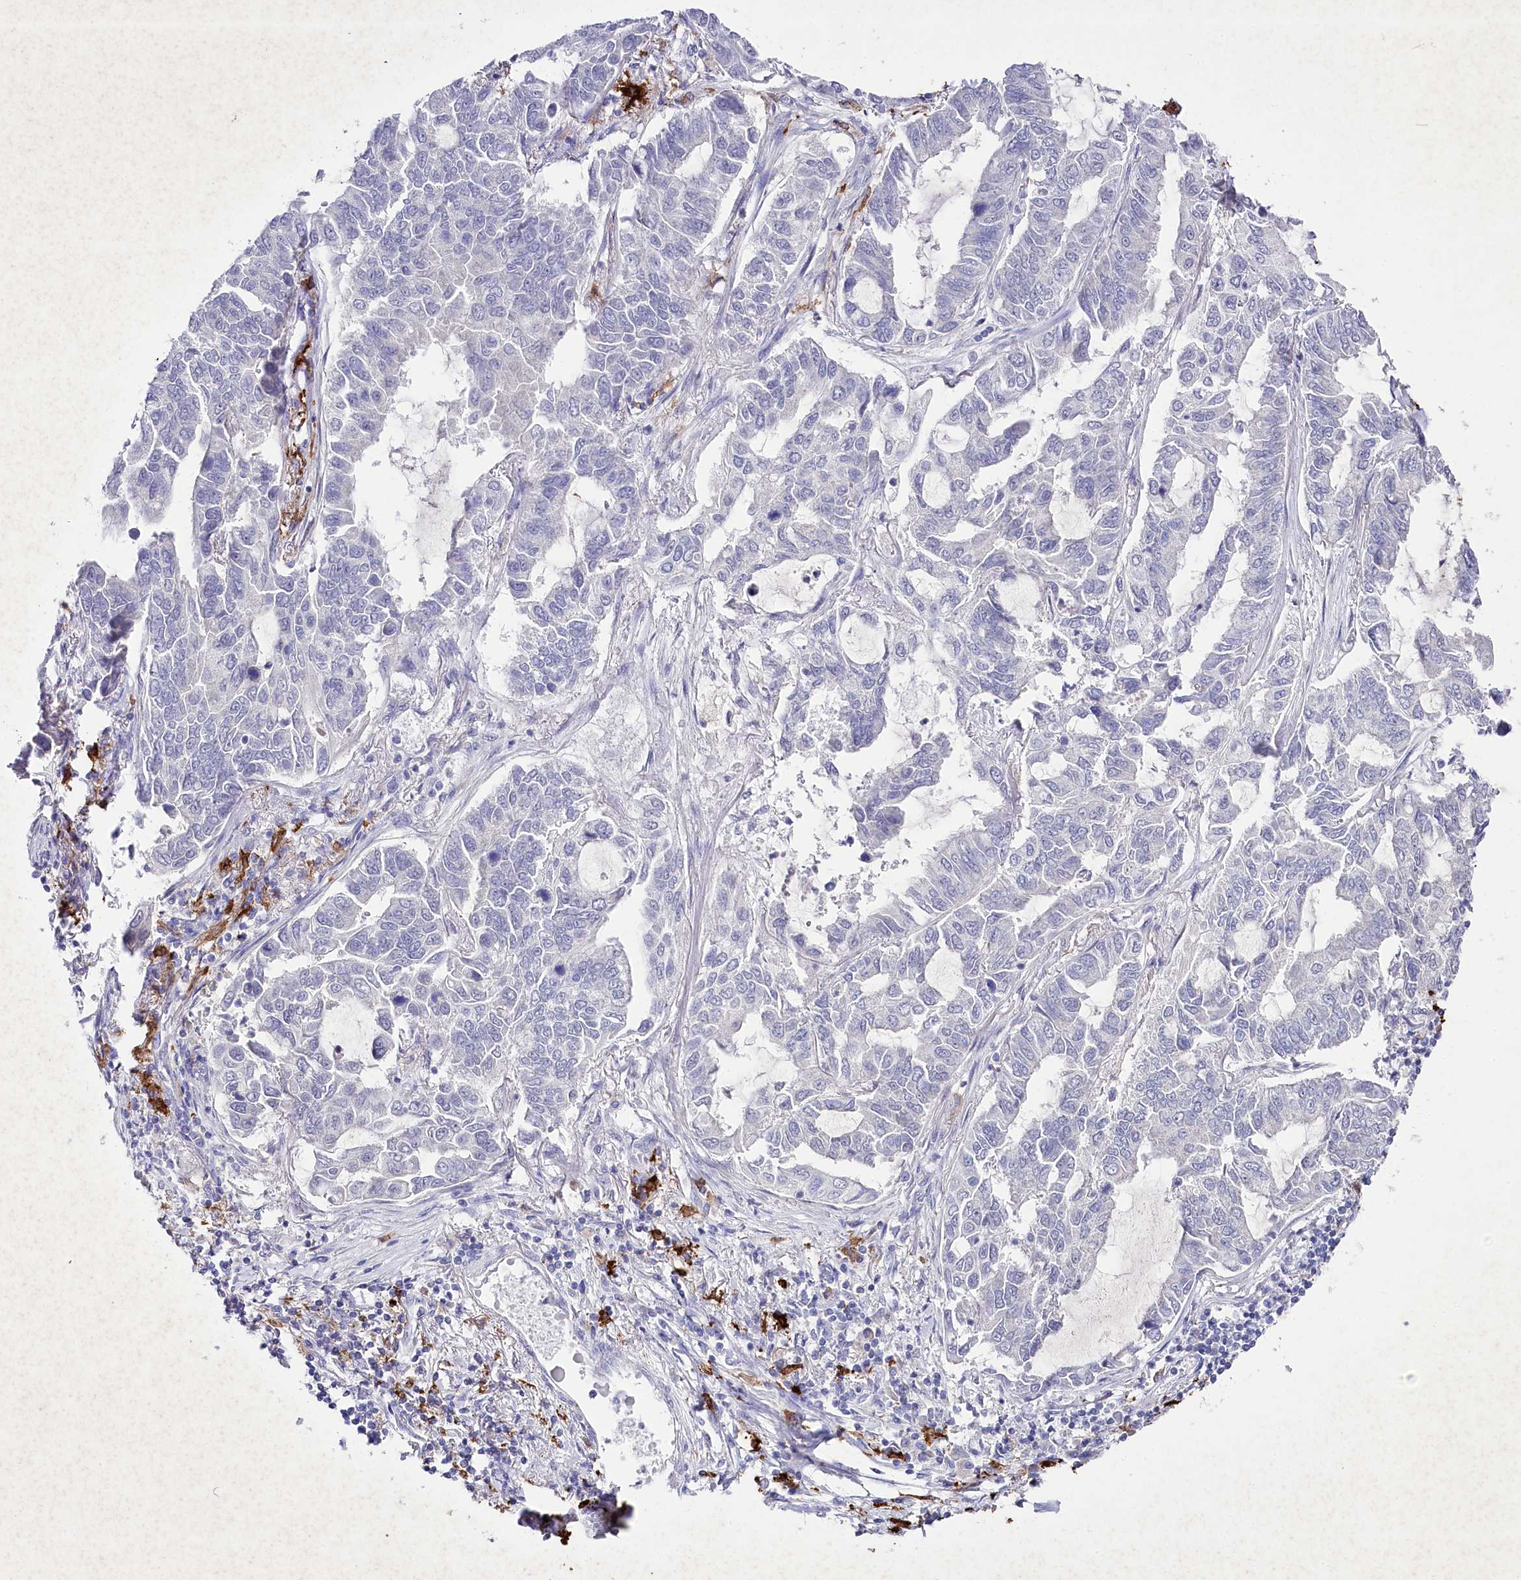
{"staining": {"intensity": "negative", "quantity": "none", "location": "none"}, "tissue": "lung cancer", "cell_type": "Tumor cells", "image_type": "cancer", "snomed": [{"axis": "morphology", "description": "Adenocarcinoma, NOS"}, {"axis": "topography", "description": "Lung"}], "caption": "The image reveals no significant staining in tumor cells of lung adenocarcinoma.", "gene": "CLEC4M", "patient": {"sex": "male", "age": 64}}